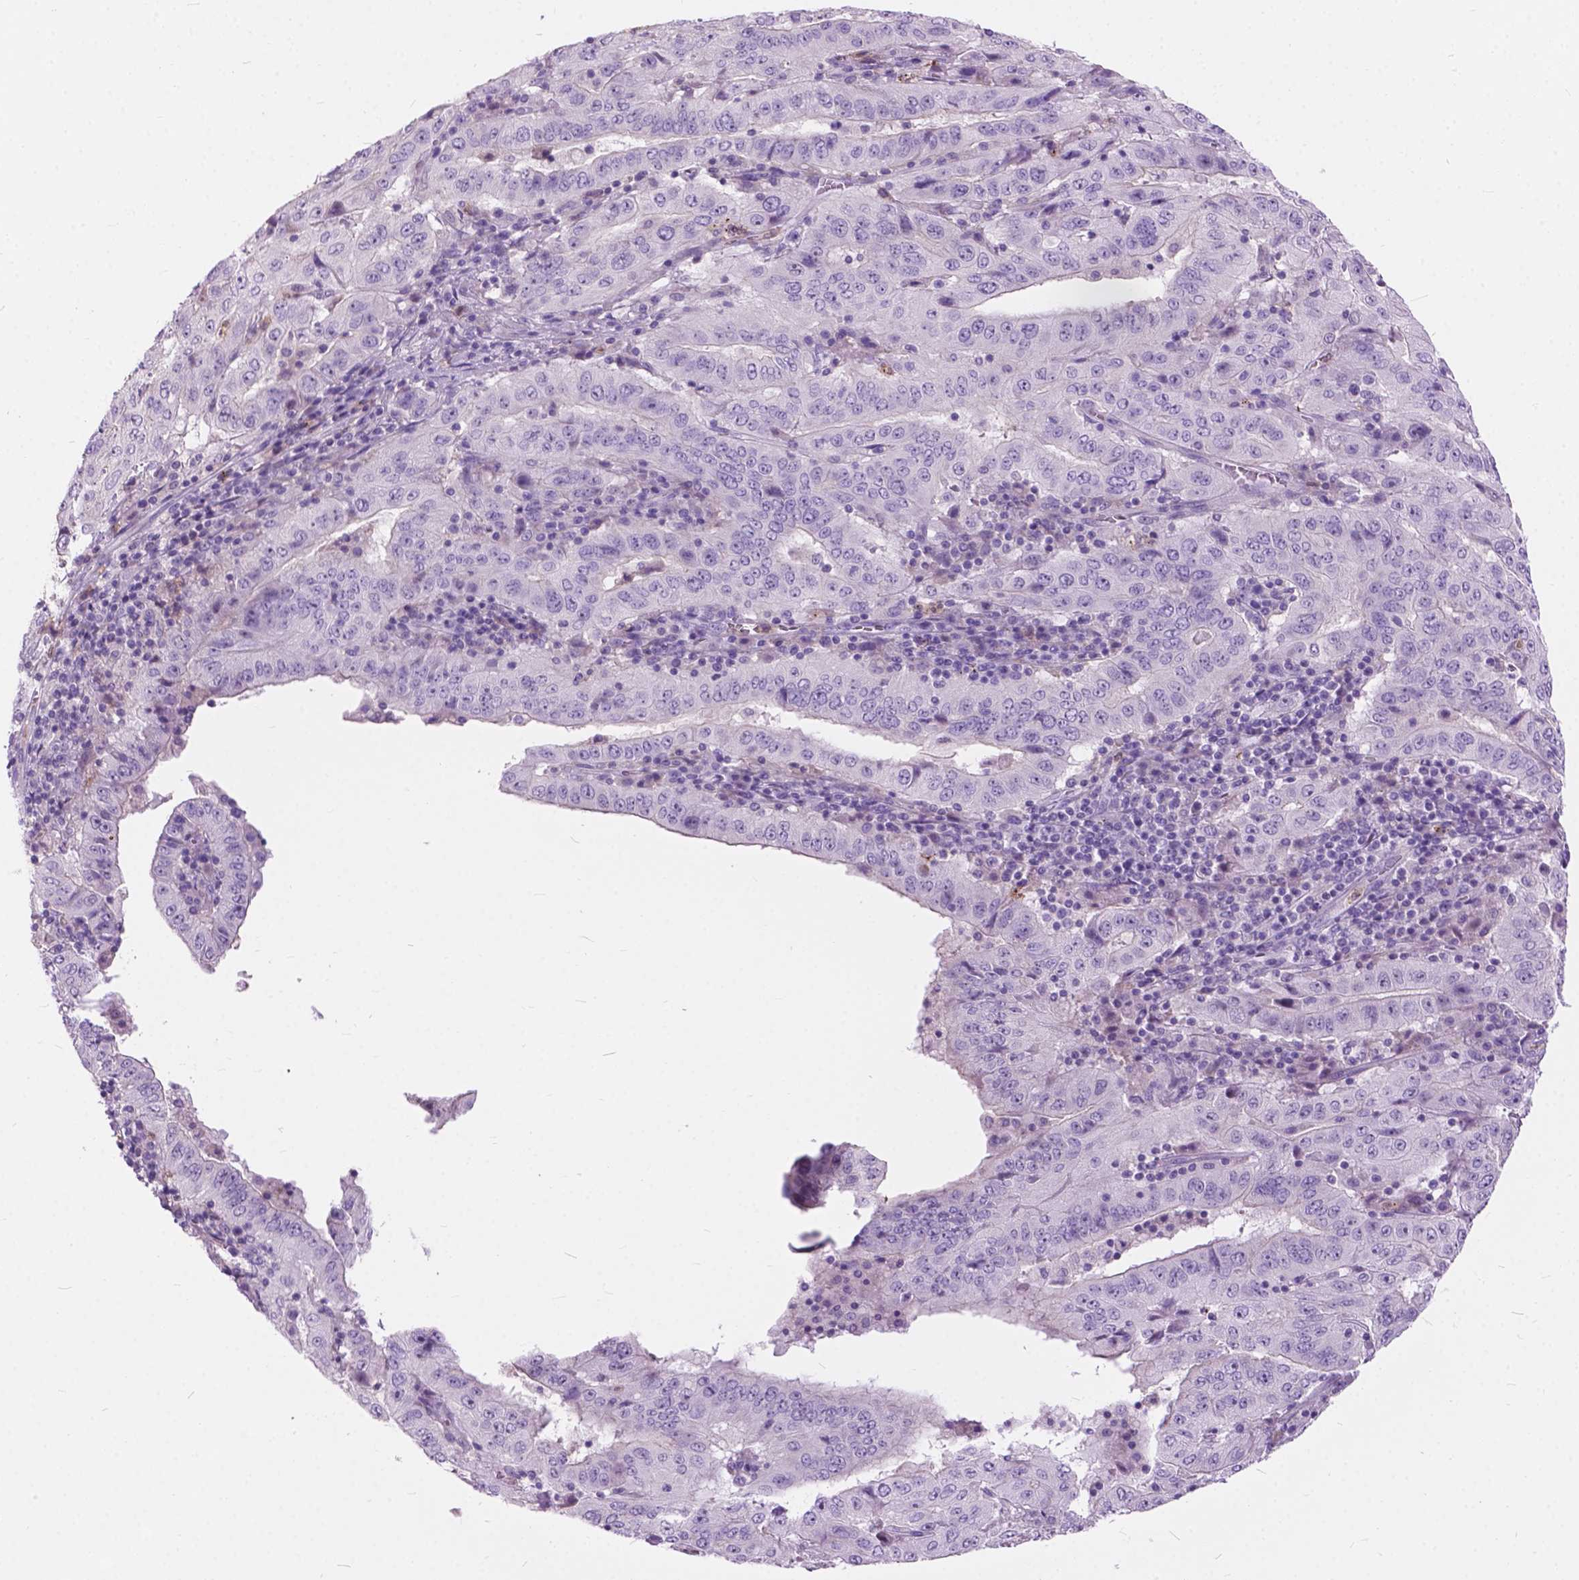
{"staining": {"intensity": "negative", "quantity": "none", "location": "none"}, "tissue": "pancreatic cancer", "cell_type": "Tumor cells", "image_type": "cancer", "snomed": [{"axis": "morphology", "description": "Adenocarcinoma, NOS"}, {"axis": "topography", "description": "Pancreas"}], "caption": "An image of human adenocarcinoma (pancreatic) is negative for staining in tumor cells.", "gene": "PRR35", "patient": {"sex": "male", "age": 63}}